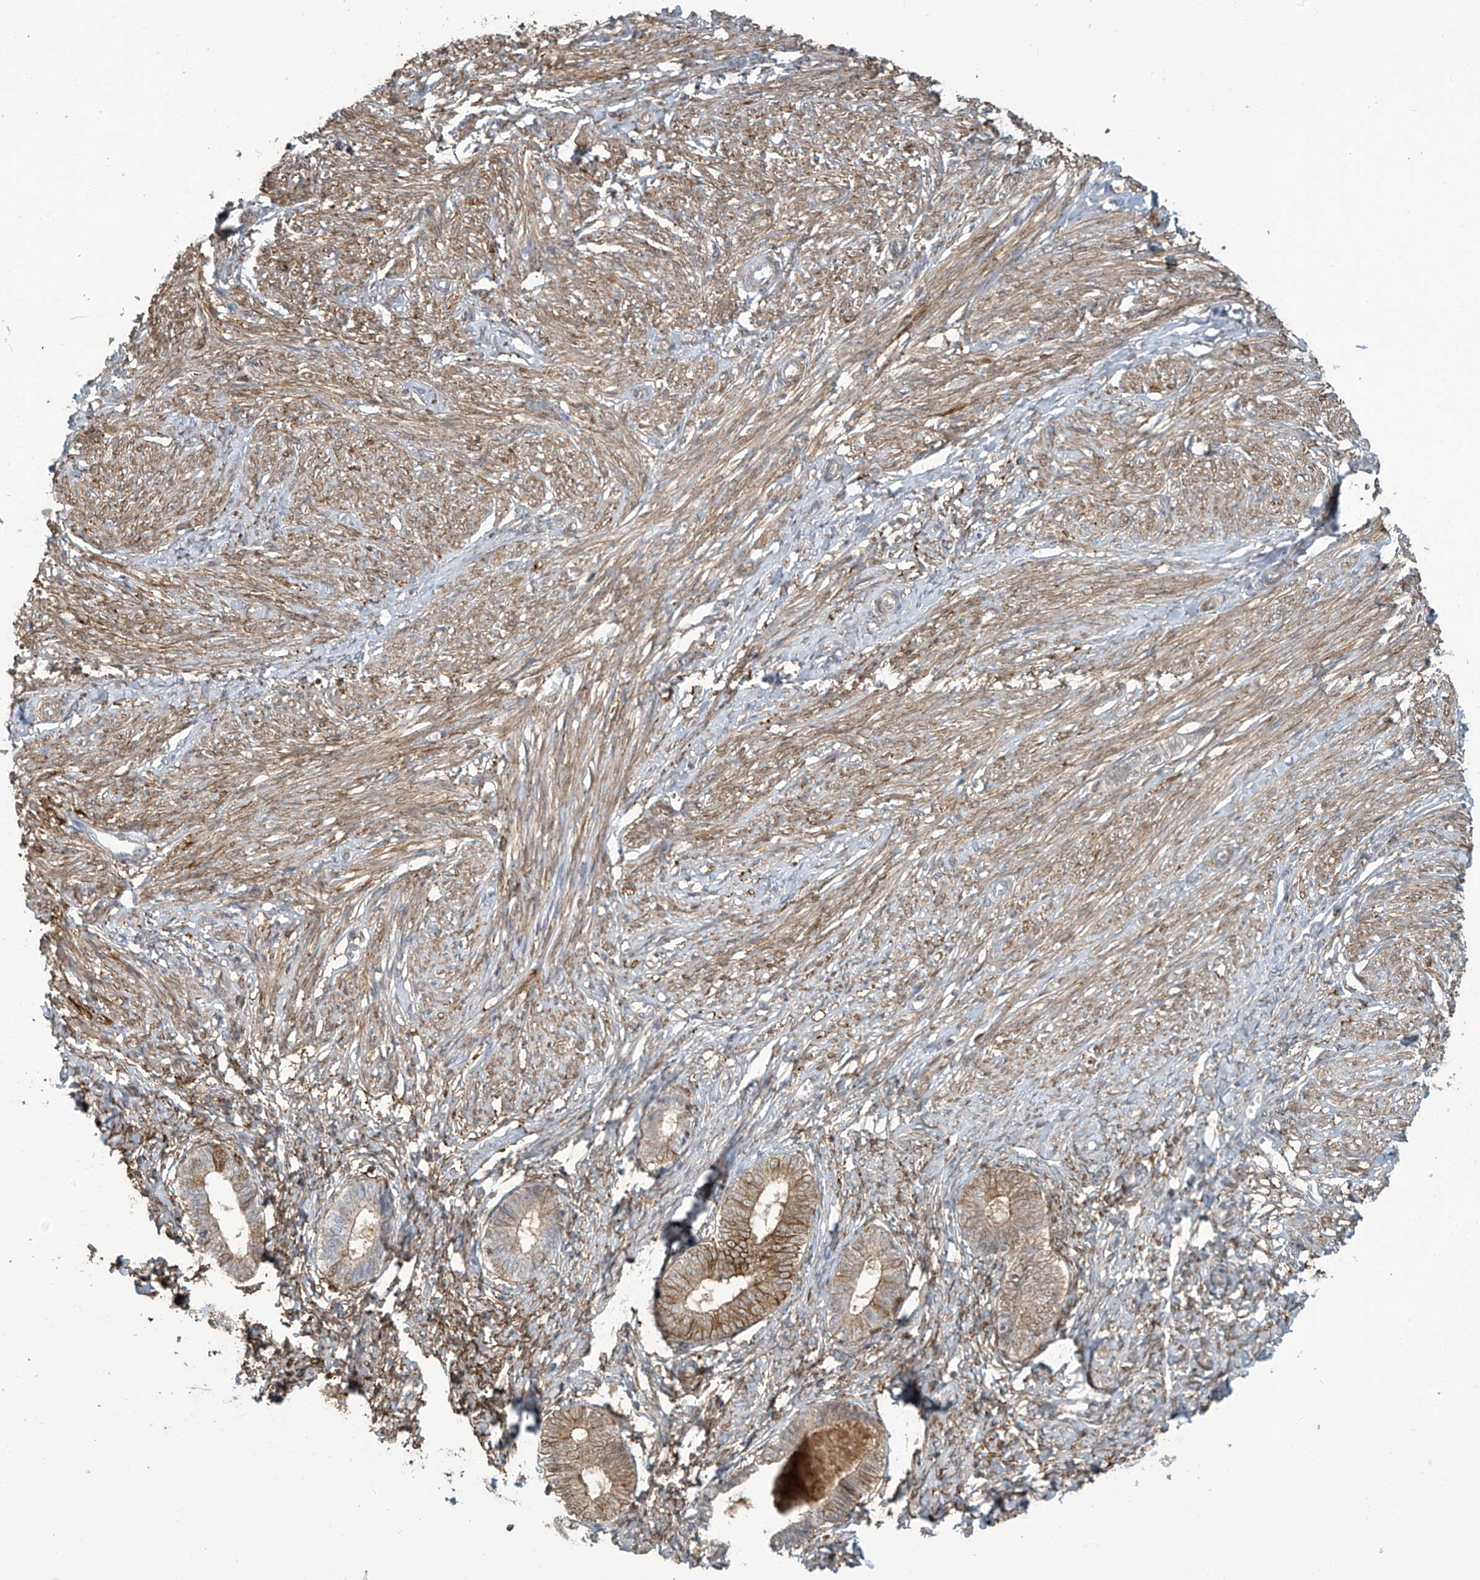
{"staining": {"intensity": "moderate", "quantity": "25%-75%", "location": "cytoplasmic/membranous"}, "tissue": "endometrium", "cell_type": "Cells in endometrial stroma", "image_type": "normal", "snomed": [{"axis": "morphology", "description": "Normal tissue, NOS"}, {"axis": "topography", "description": "Endometrium"}], "caption": "Immunohistochemistry (IHC) staining of benign endometrium, which reveals medium levels of moderate cytoplasmic/membranous expression in approximately 25%-75% of cells in endometrial stroma indicating moderate cytoplasmic/membranous protein expression. The staining was performed using DAB (brown) for protein detection and nuclei were counterstained in hematoxylin (blue).", "gene": "TAGAP", "patient": {"sex": "female", "age": 72}}